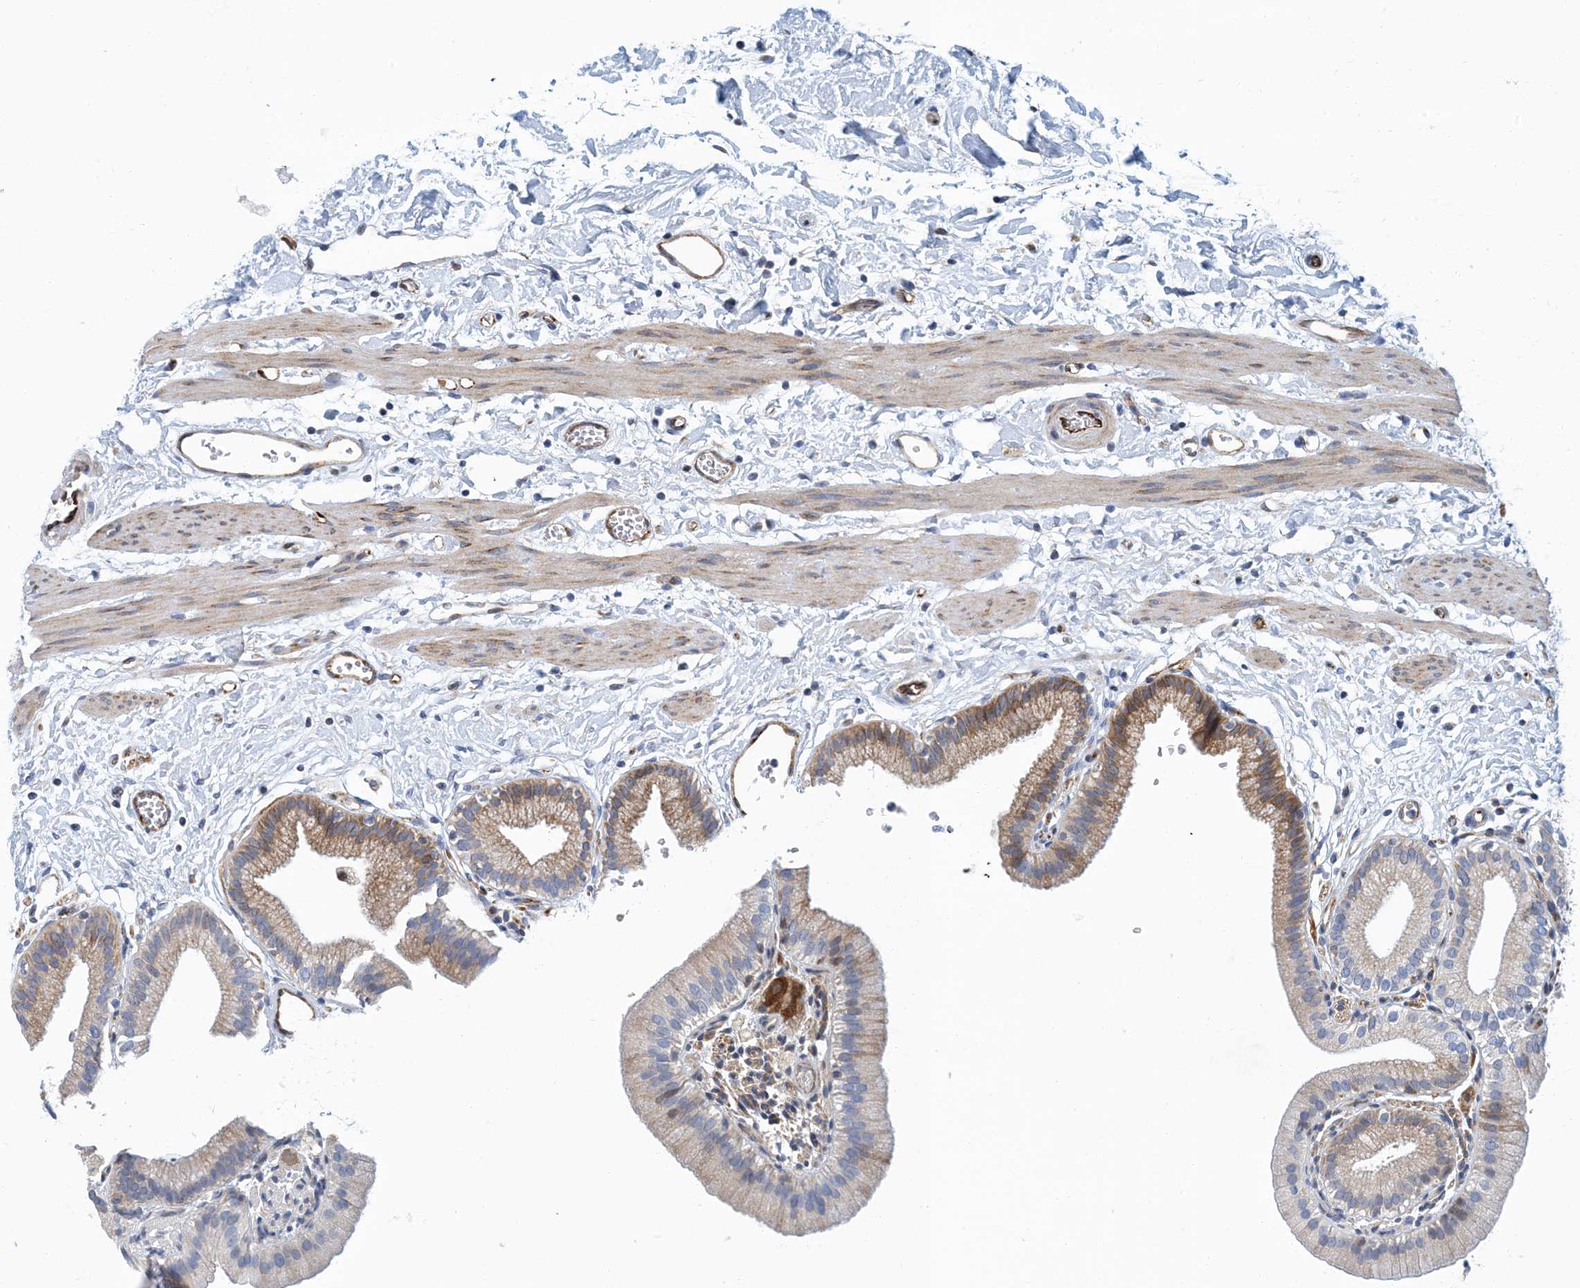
{"staining": {"intensity": "moderate", "quantity": "25%-75%", "location": "cytoplasmic/membranous"}, "tissue": "gallbladder", "cell_type": "Glandular cells", "image_type": "normal", "snomed": [{"axis": "morphology", "description": "Normal tissue, NOS"}, {"axis": "topography", "description": "Gallbladder"}], "caption": "This image reveals unremarkable gallbladder stained with immunohistochemistry to label a protein in brown. The cytoplasmic/membranous of glandular cells show moderate positivity for the protein. Nuclei are counter-stained blue.", "gene": "PCDHA2", "patient": {"sex": "male", "age": 55}}